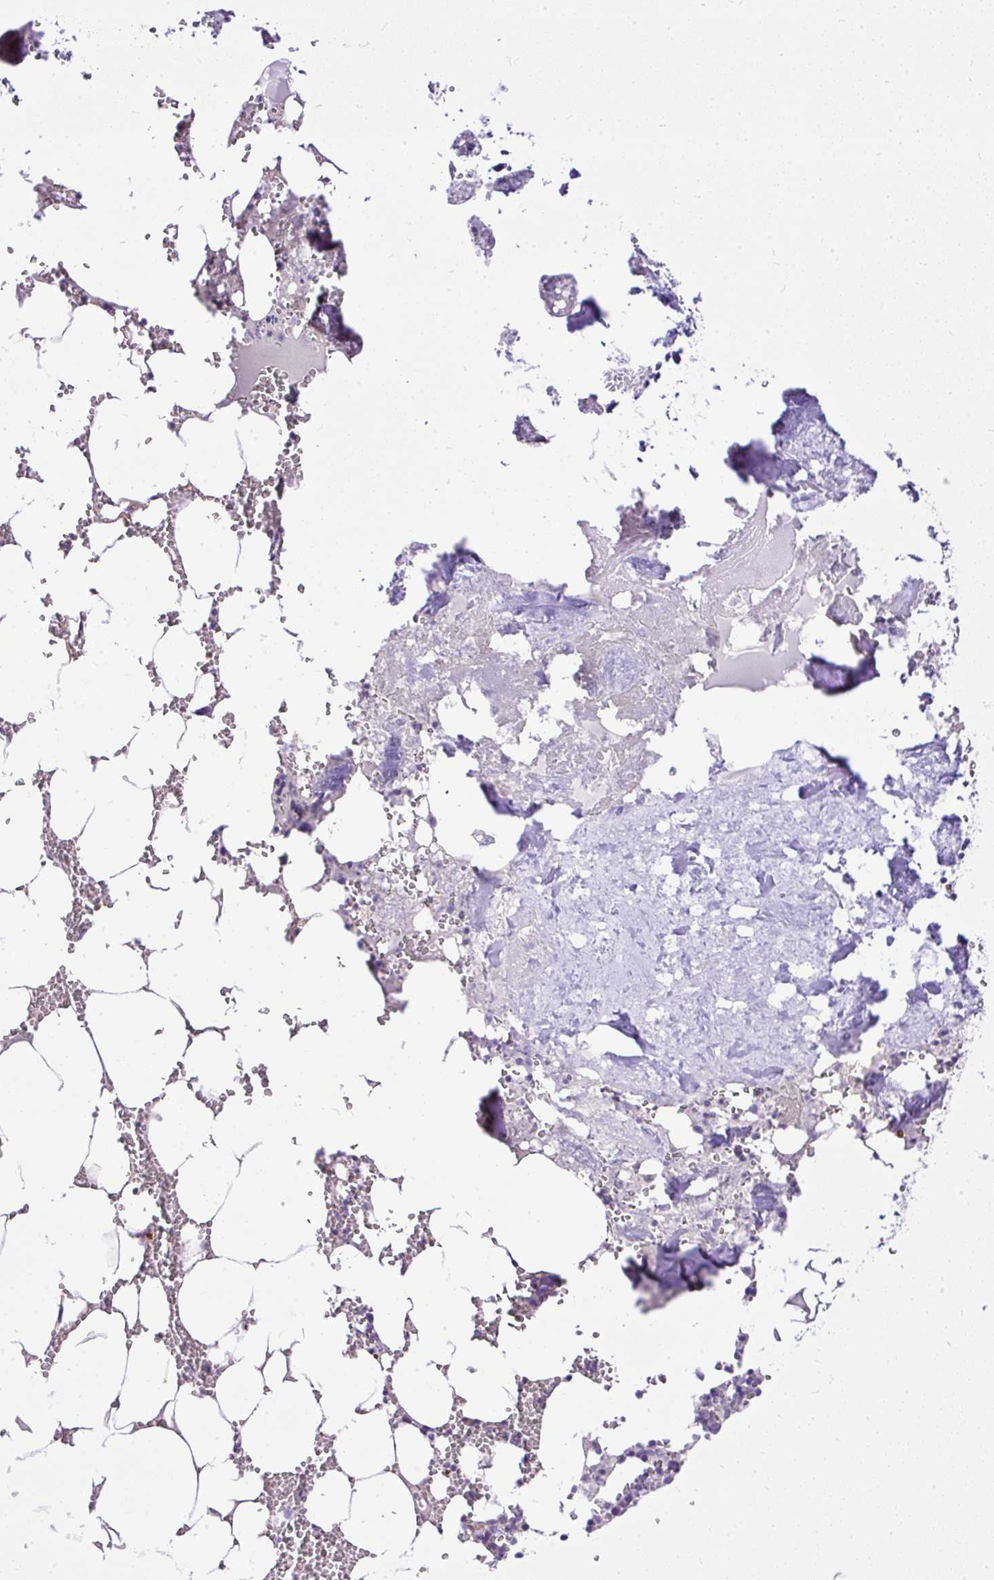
{"staining": {"intensity": "moderate", "quantity": "<25%", "location": "cytoplasmic/membranous"}, "tissue": "bone marrow", "cell_type": "Hematopoietic cells", "image_type": "normal", "snomed": [{"axis": "morphology", "description": "Normal tissue, NOS"}, {"axis": "topography", "description": "Bone marrow"}], "caption": "Immunohistochemical staining of unremarkable bone marrow exhibits <25% levels of moderate cytoplasmic/membranous protein expression in about <25% of hematopoietic cells.", "gene": "AMFR", "patient": {"sex": "male", "age": 54}}